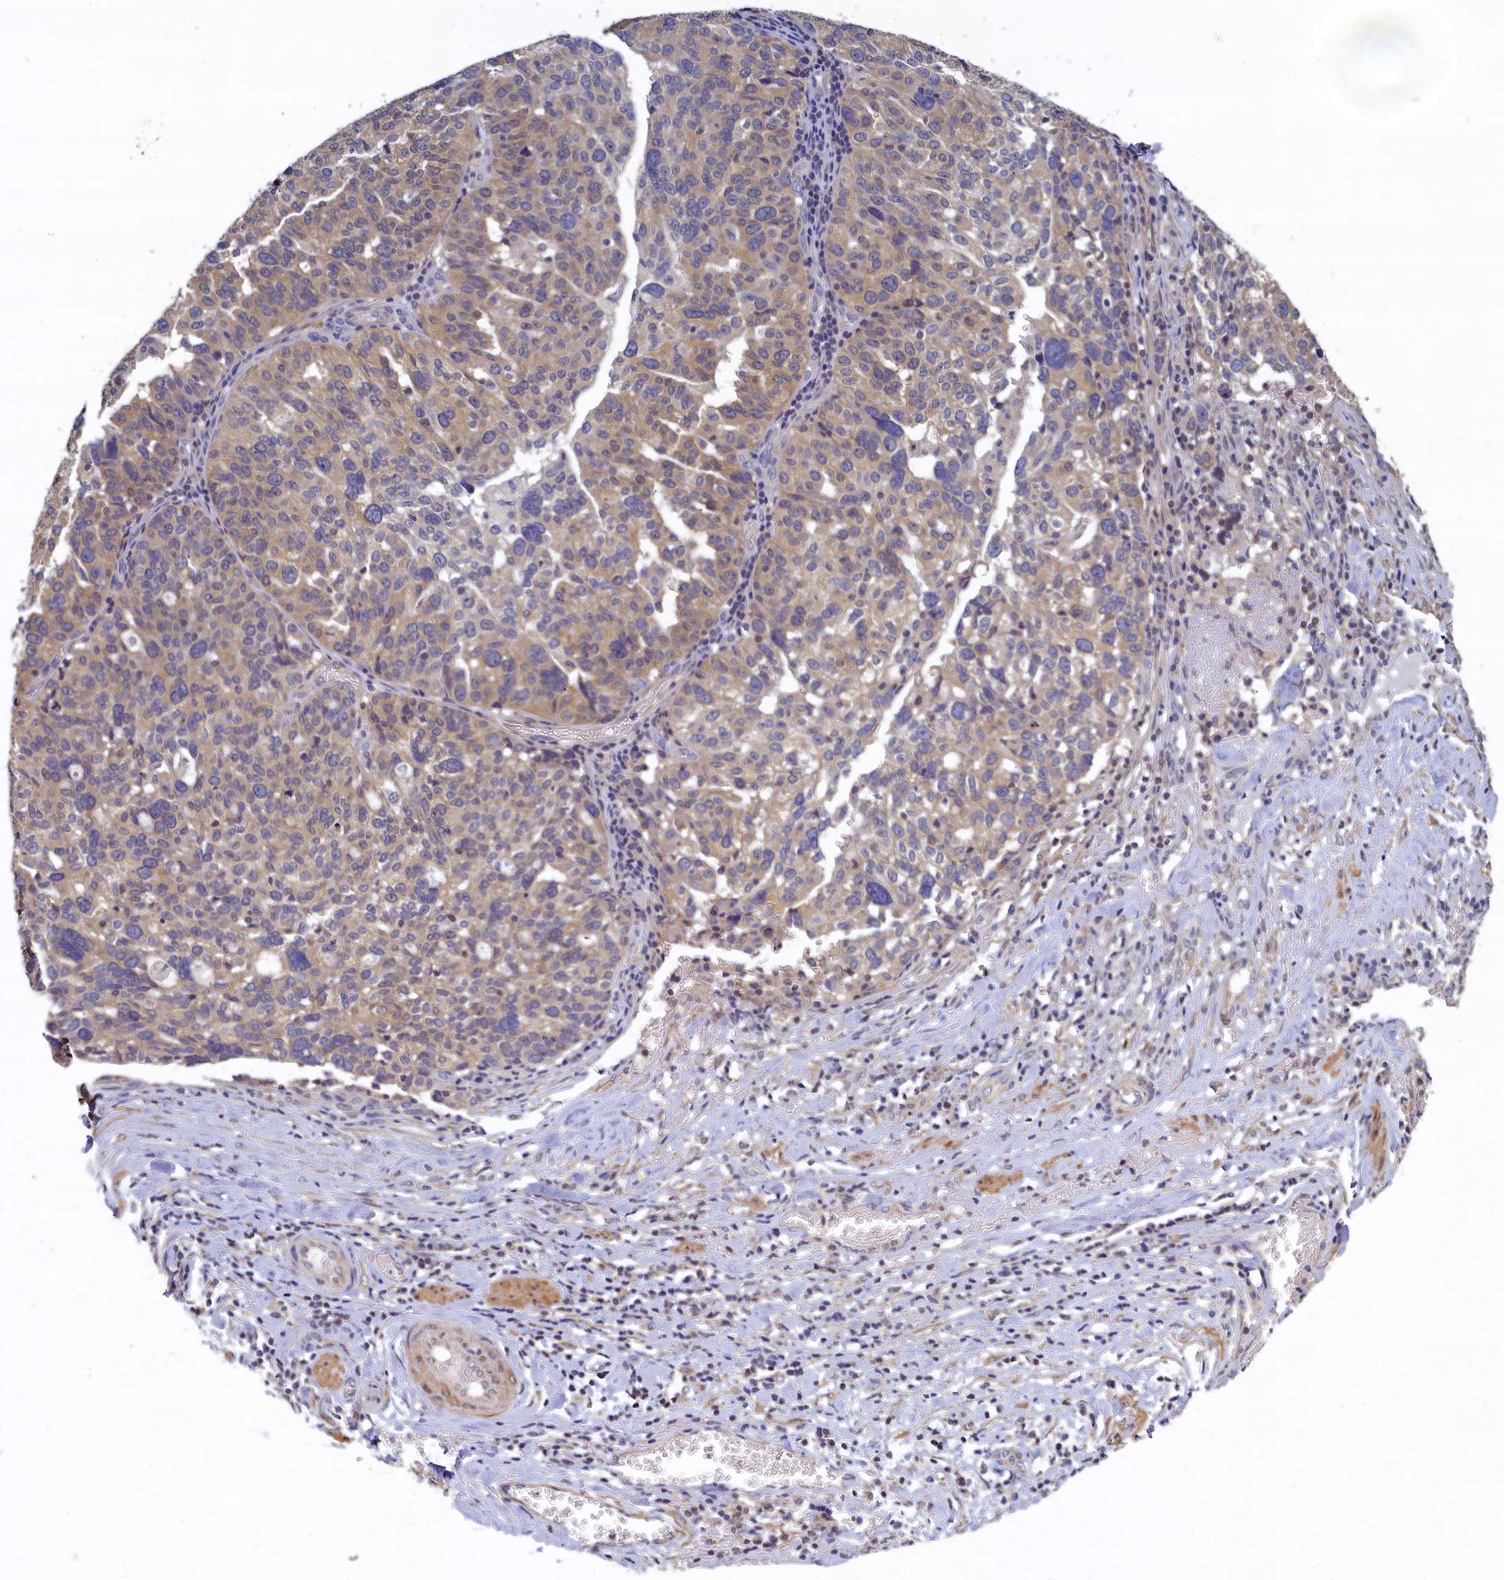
{"staining": {"intensity": "weak", "quantity": "25%-75%", "location": "cytoplasmic/membranous"}, "tissue": "ovarian cancer", "cell_type": "Tumor cells", "image_type": "cancer", "snomed": [{"axis": "morphology", "description": "Cystadenocarcinoma, serous, NOS"}, {"axis": "topography", "description": "Ovary"}], "caption": "Ovarian cancer stained with a protein marker shows weak staining in tumor cells.", "gene": "TBCB", "patient": {"sex": "female", "age": 59}}